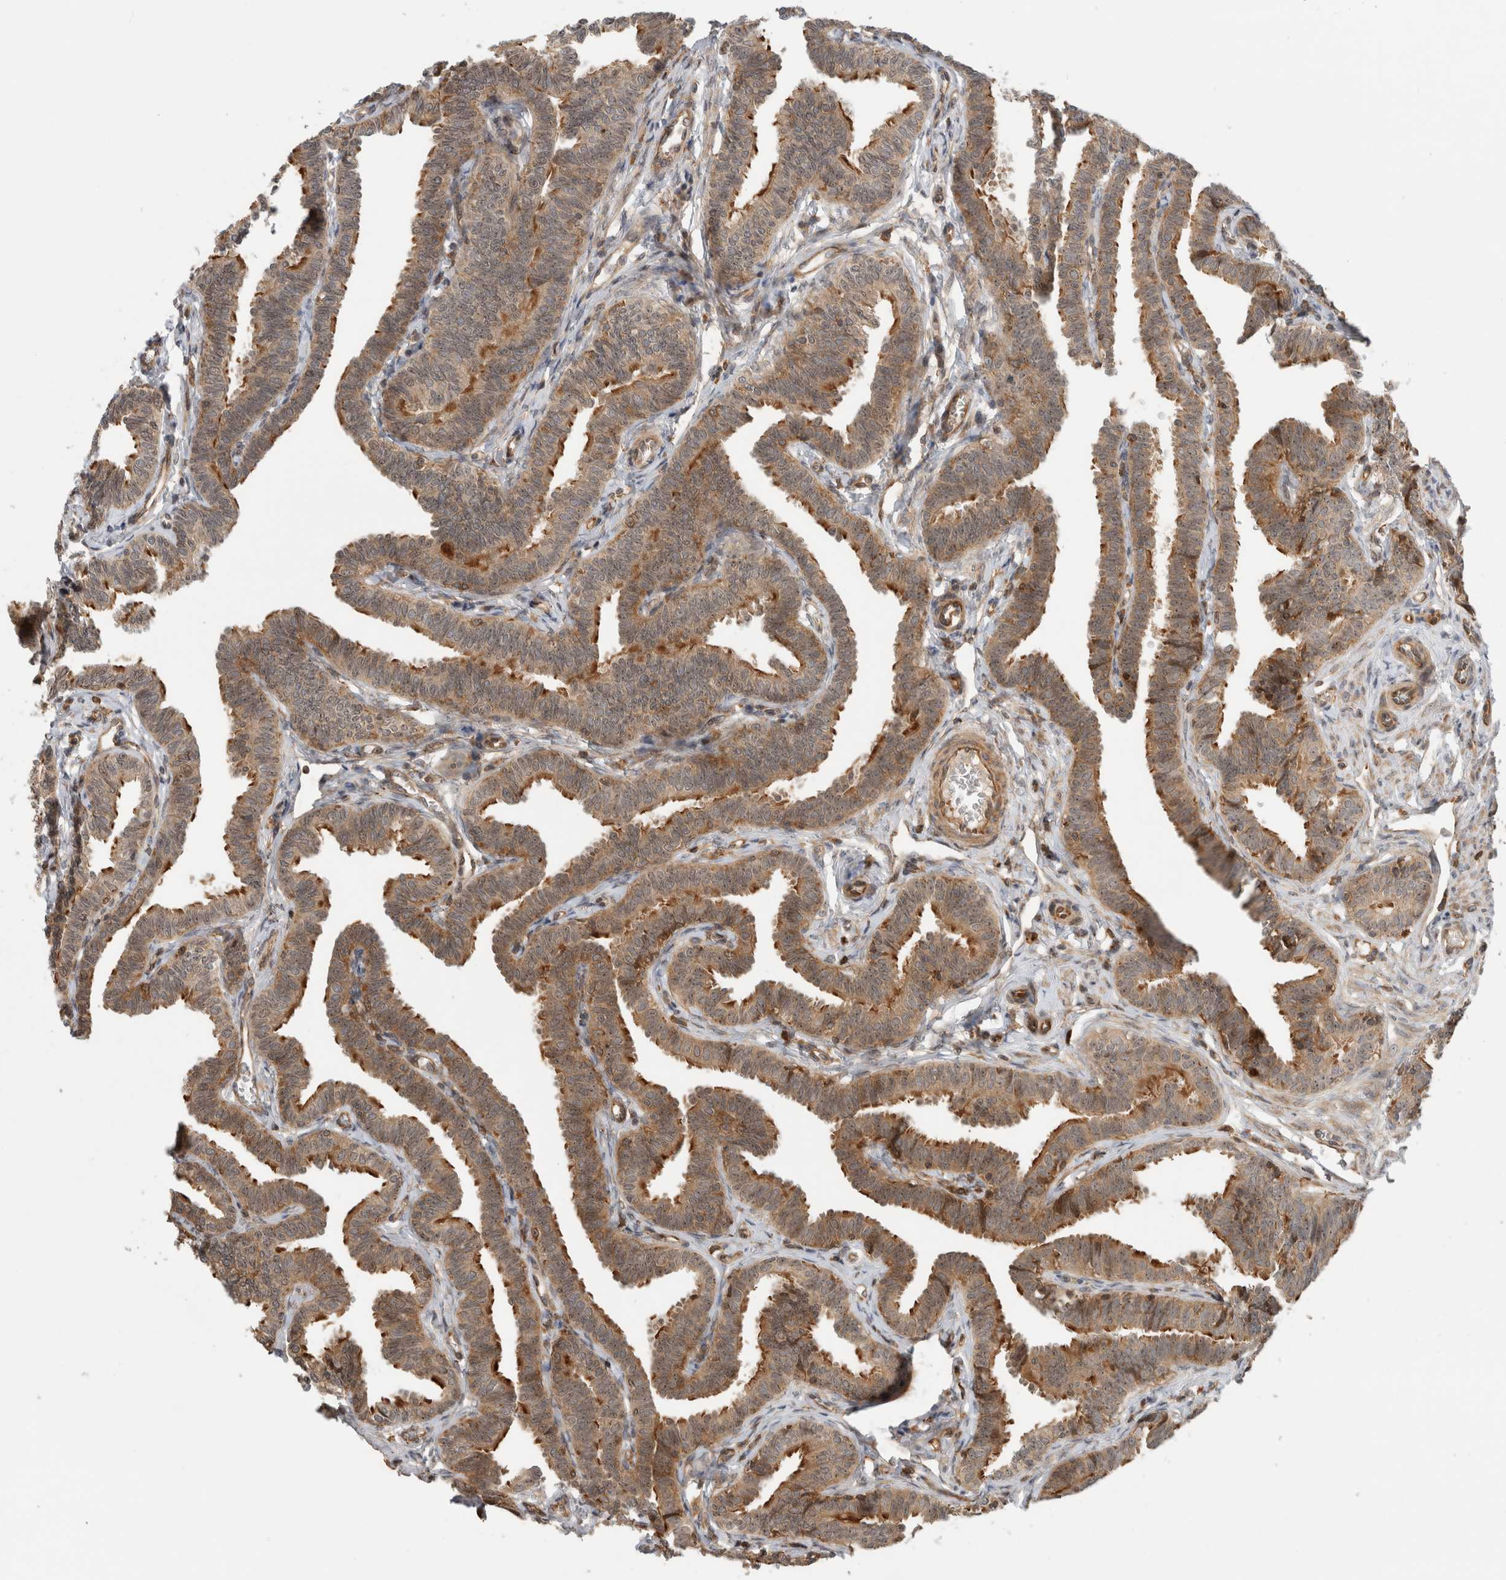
{"staining": {"intensity": "moderate", "quantity": ">75%", "location": "cytoplasmic/membranous,nuclear"}, "tissue": "fallopian tube", "cell_type": "Glandular cells", "image_type": "normal", "snomed": [{"axis": "morphology", "description": "Normal tissue, NOS"}, {"axis": "topography", "description": "Fallopian tube"}, {"axis": "topography", "description": "Ovary"}], "caption": "Protein staining by immunohistochemistry displays moderate cytoplasmic/membranous,nuclear positivity in about >75% of glandular cells in benign fallopian tube. (DAB = brown stain, brightfield microscopy at high magnification).", "gene": "WASF2", "patient": {"sex": "female", "age": 23}}